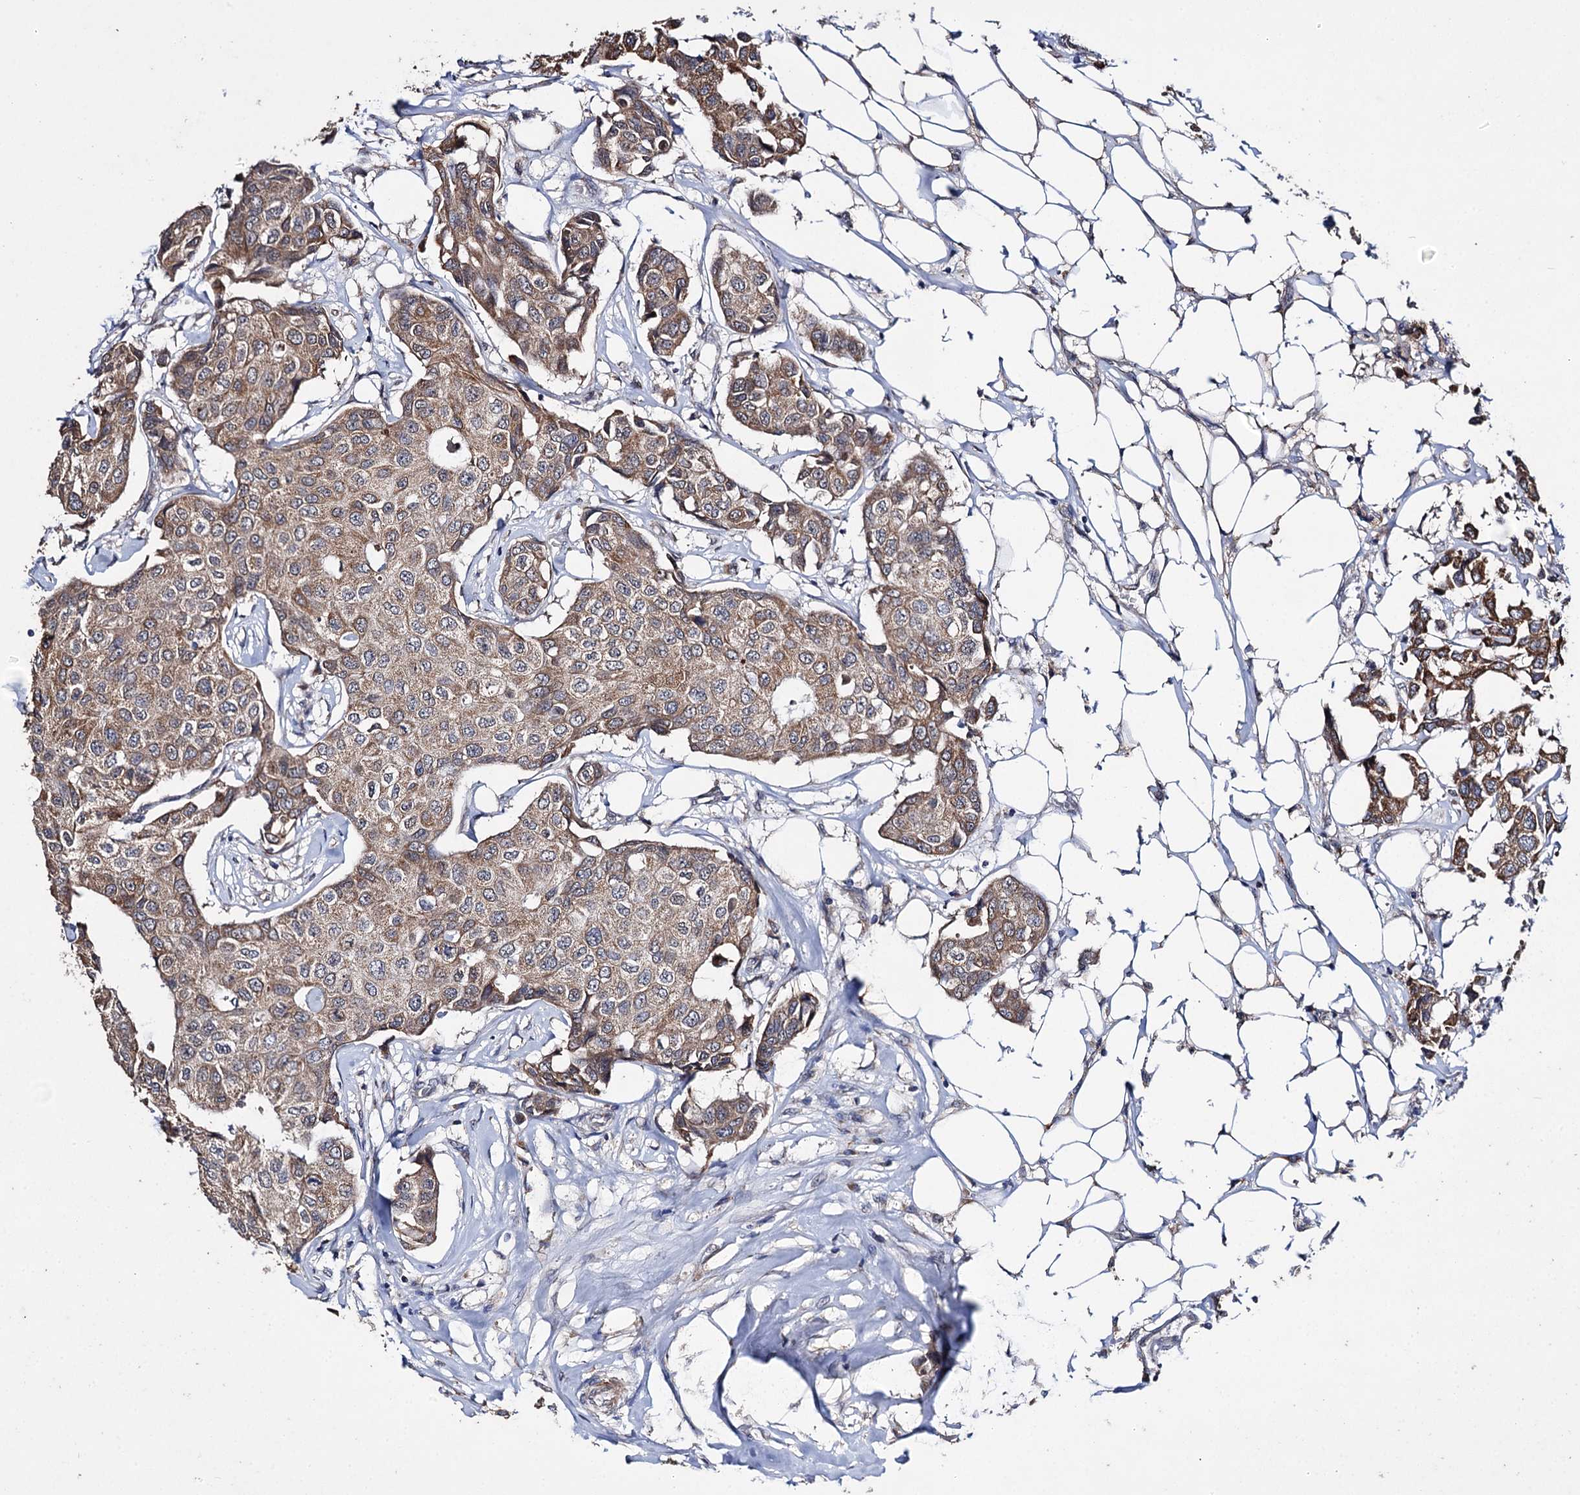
{"staining": {"intensity": "moderate", "quantity": ">75%", "location": "cytoplasmic/membranous"}, "tissue": "breast cancer", "cell_type": "Tumor cells", "image_type": "cancer", "snomed": [{"axis": "morphology", "description": "Duct carcinoma"}, {"axis": "topography", "description": "Breast"}], "caption": "Tumor cells show moderate cytoplasmic/membranous staining in approximately >75% of cells in breast cancer.", "gene": "CLPB", "patient": {"sex": "female", "age": 80}}